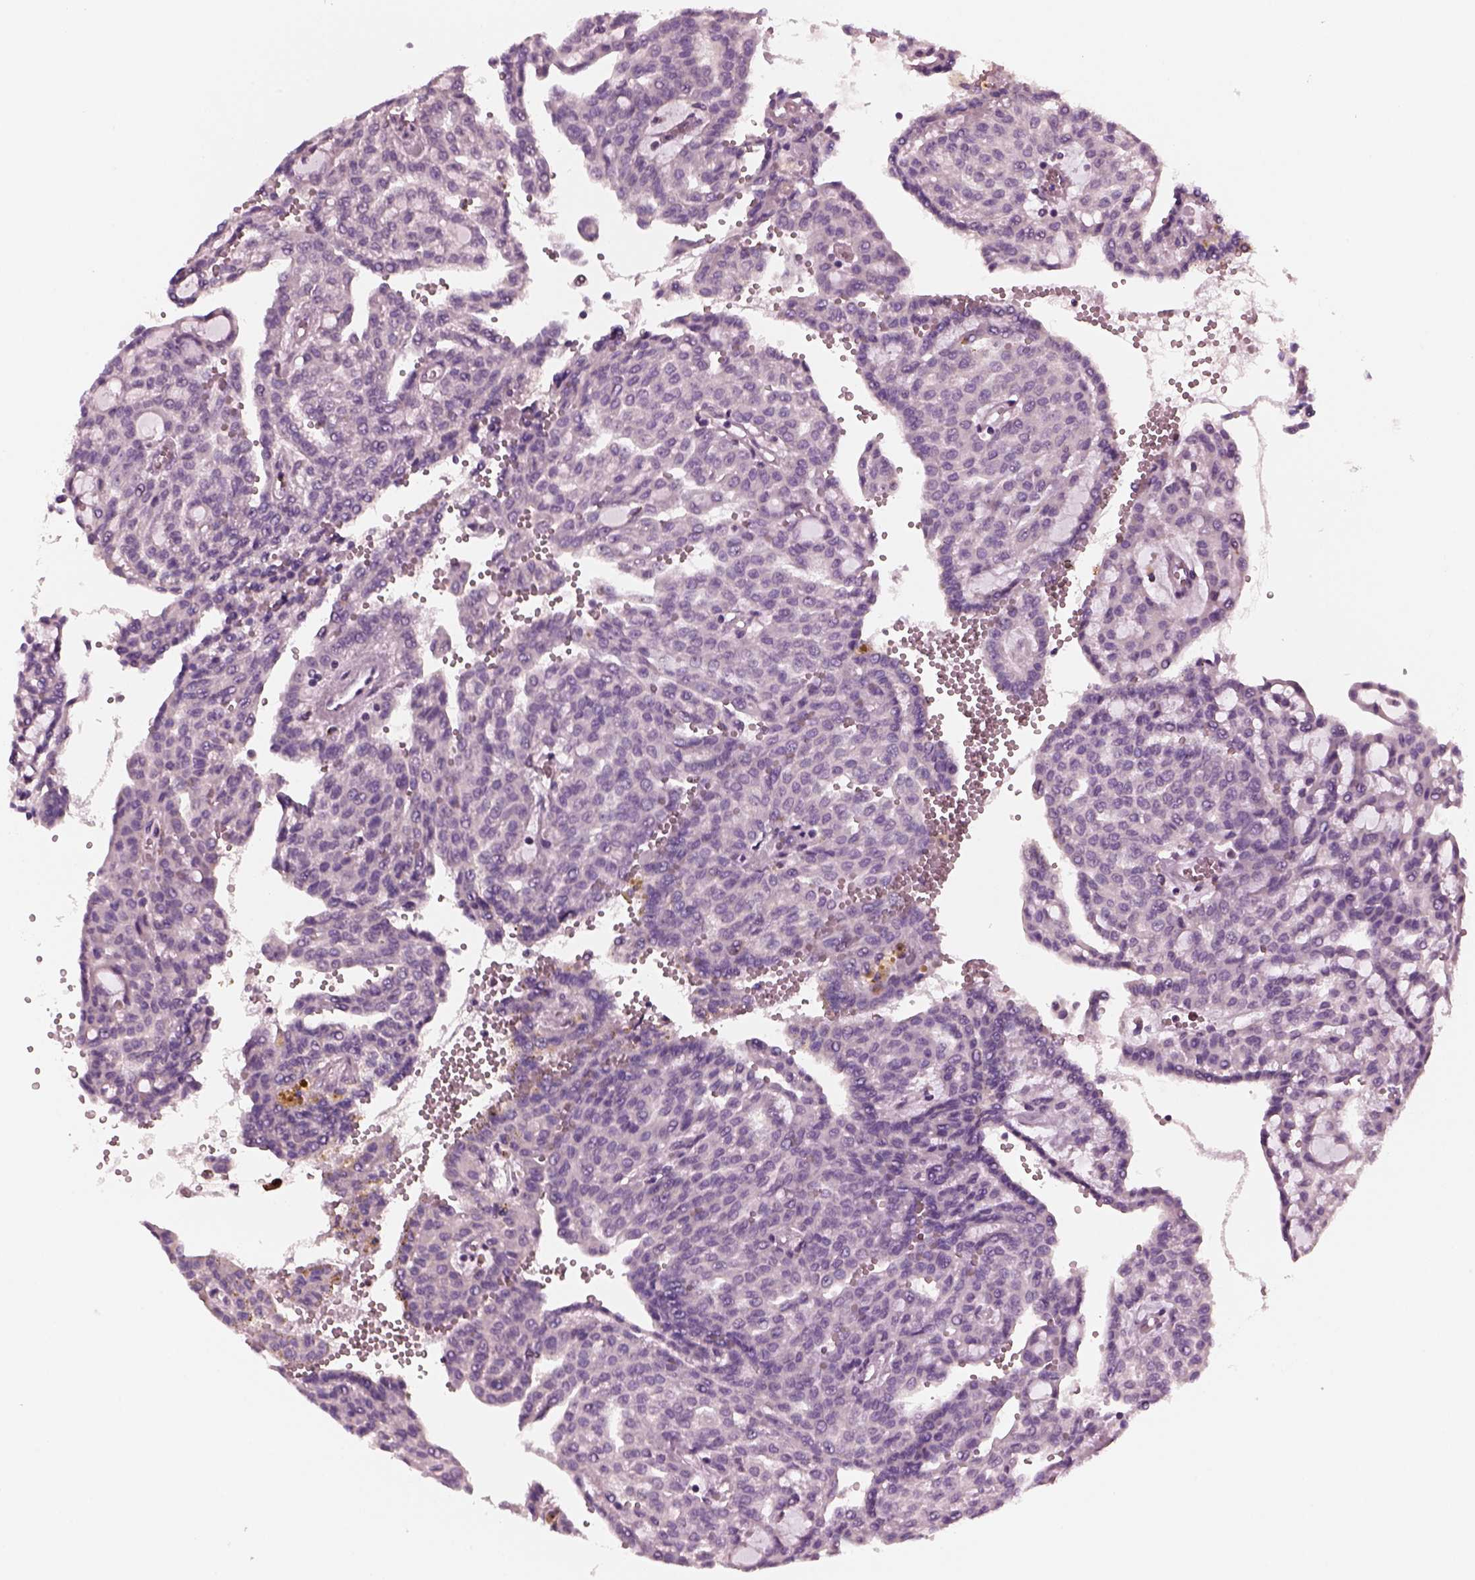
{"staining": {"intensity": "negative", "quantity": "none", "location": "none"}, "tissue": "renal cancer", "cell_type": "Tumor cells", "image_type": "cancer", "snomed": [{"axis": "morphology", "description": "Adenocarcinoma, NOS"}, {"axis": "topography", "description": "Kidney"}], "caption": "An image of human renal cancer (adenocarcinoma) is negative for staining in tumor cells.", "gene": "SLAMF8", "patient": {"sex": "male", "age": 63}}